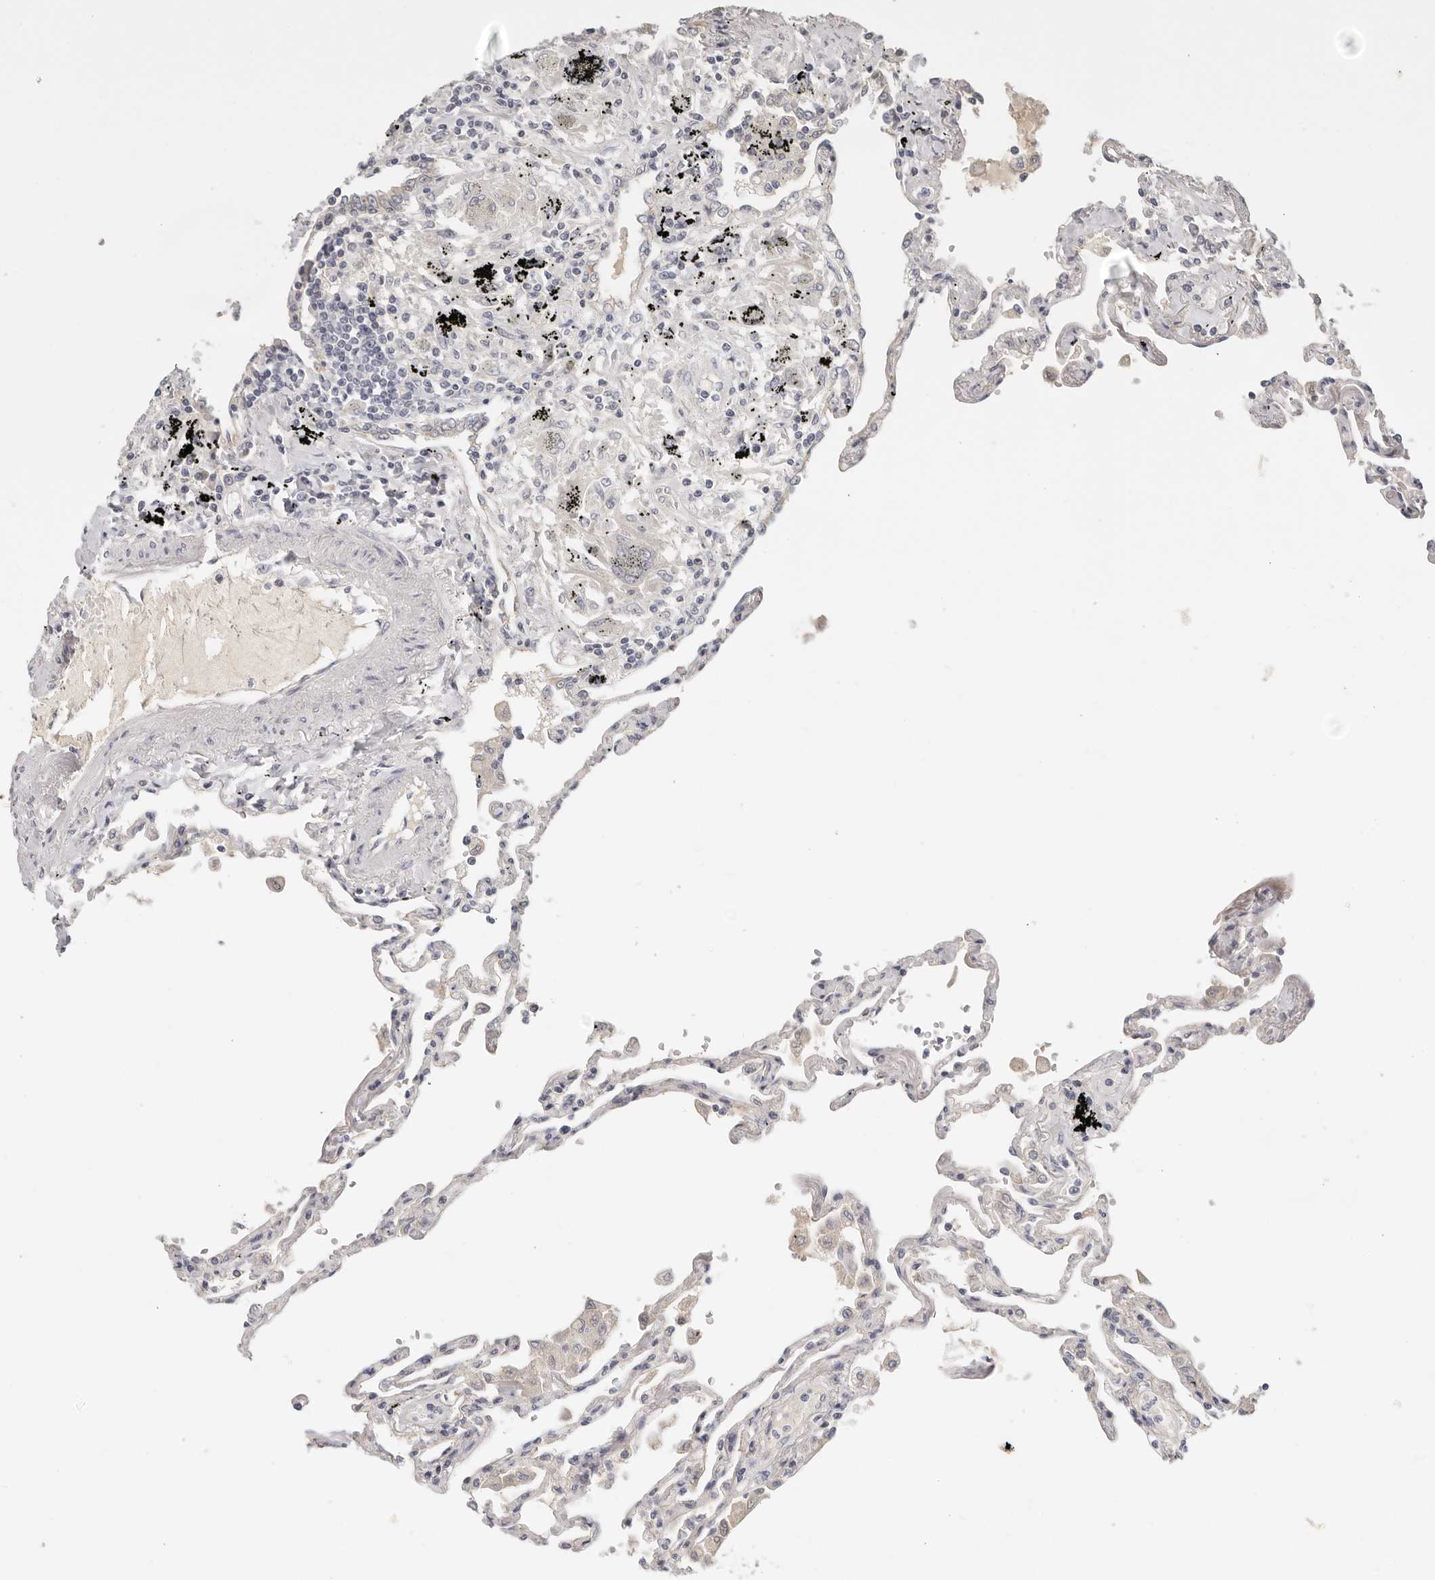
{"staining": {"intensity": "negative", "quantity": "none", "location": "none"}, "tissue": "lung", "cell_type": "Alveolar cells", "image_type": "normal", "snomed": [{"axis": "morphology", "description": "Normal tissue, NOS"}, {"axis": "topography", "description": "Lung"}], "caption": "High magnification brightfield microscopy of normal lung stained with DAB (3,3'-diaminobenzidine) (brown) and counterstained with hematoxylin (blue): alveolar cells show no significant positivity.", "gene": "ANXA9", "patient": {"sex": "female", "age": 67}}